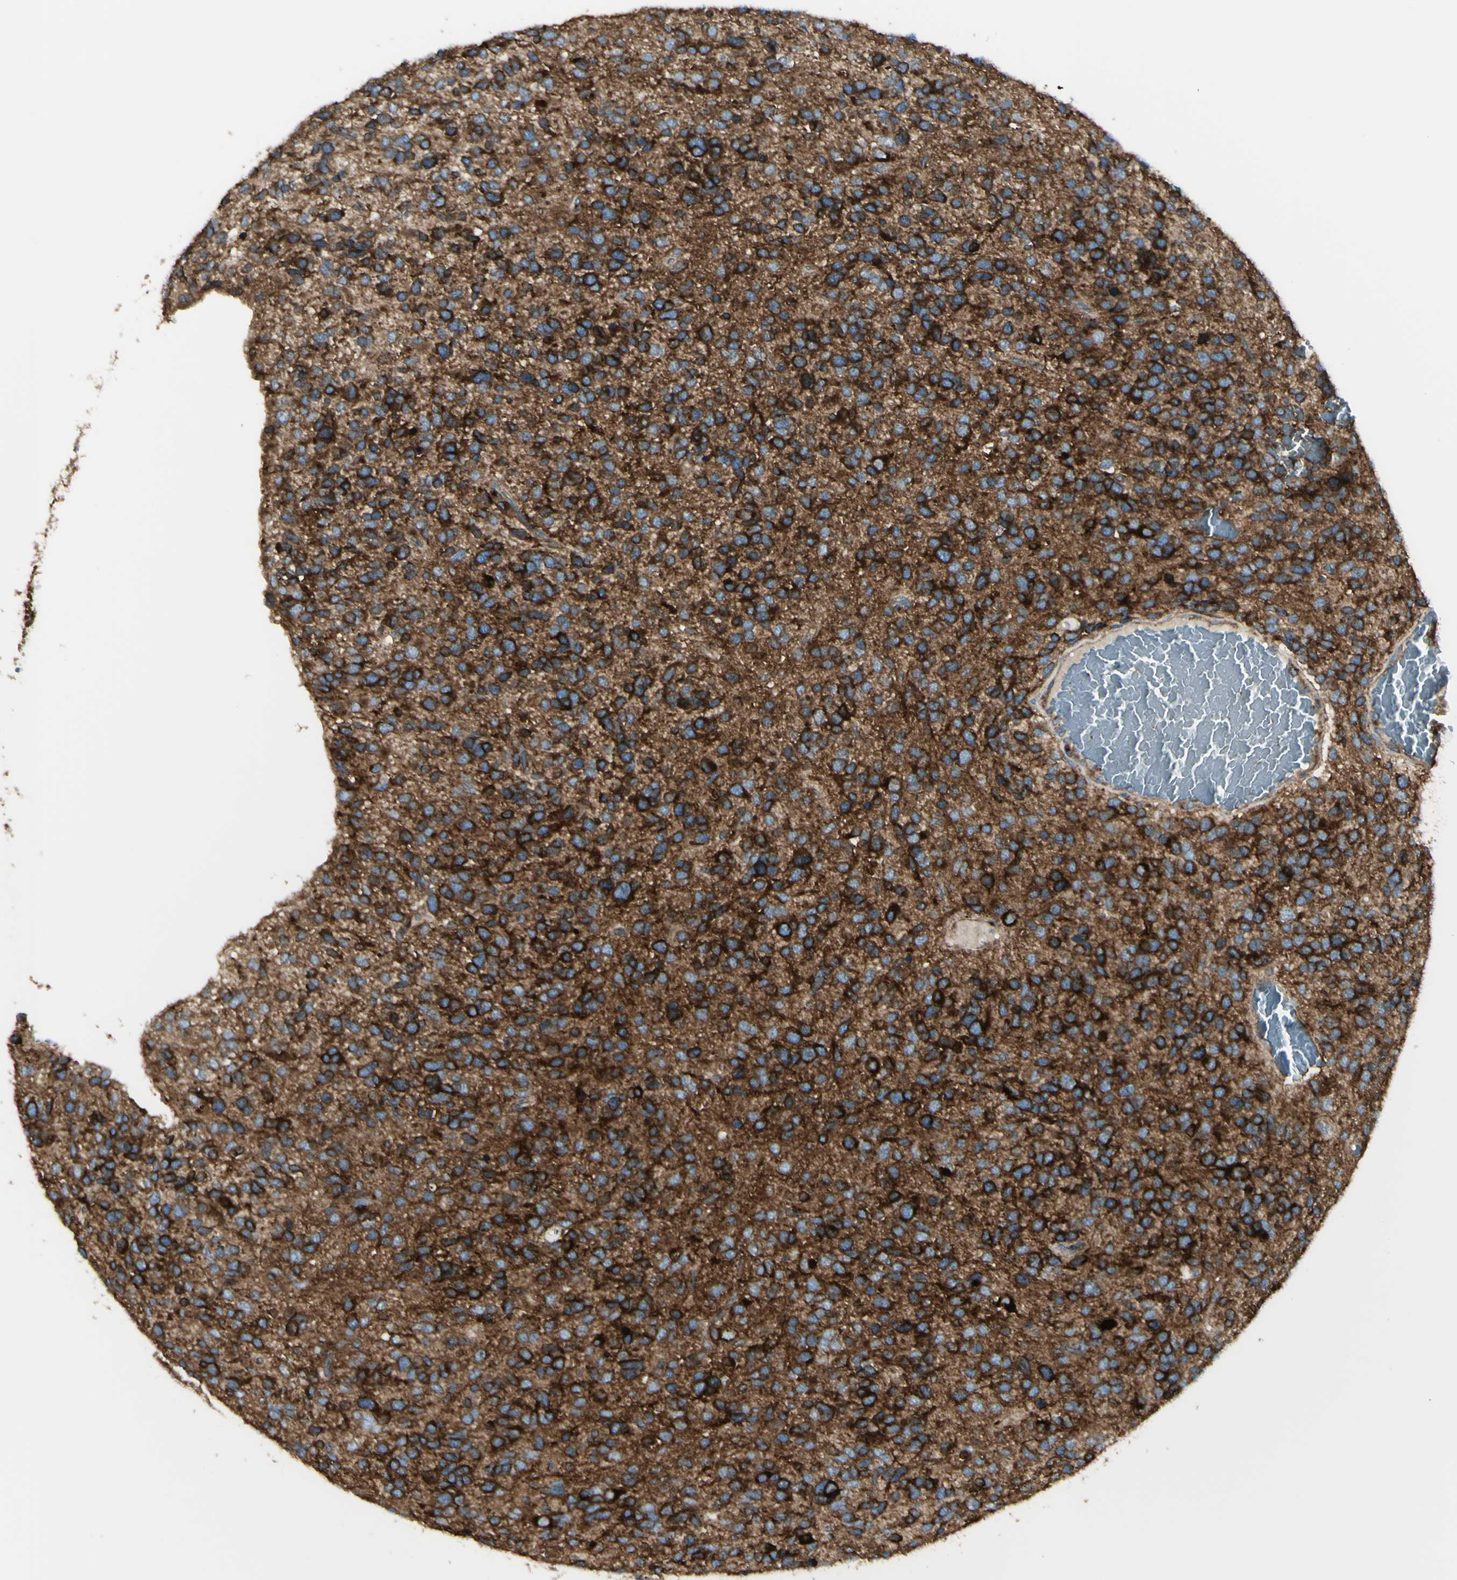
{"staining": {"intensity": "strong", "quantity": ">75%", "location": "cytoplasmic/membranous"}, "tissue": "glioma", "cell_type": "Tumor cells", "image_type": "cancer", "snomed": [{"axis": "morphology", "description": "Glioma, malignant, High grade"}, {"axis": "topography", "description": "Brain"}], "caption": "IHC image of neoplastic tissue: human glioma stained using immunohistochemistry demonstrates high levels of strong protein expression localized specifically in the cytoplasmic/membranous of tumor cells, appearing as a cytoplasmic/membranous brown color.", "gene": "NAPA", "patient": {"sex": "female", "age": 58}}